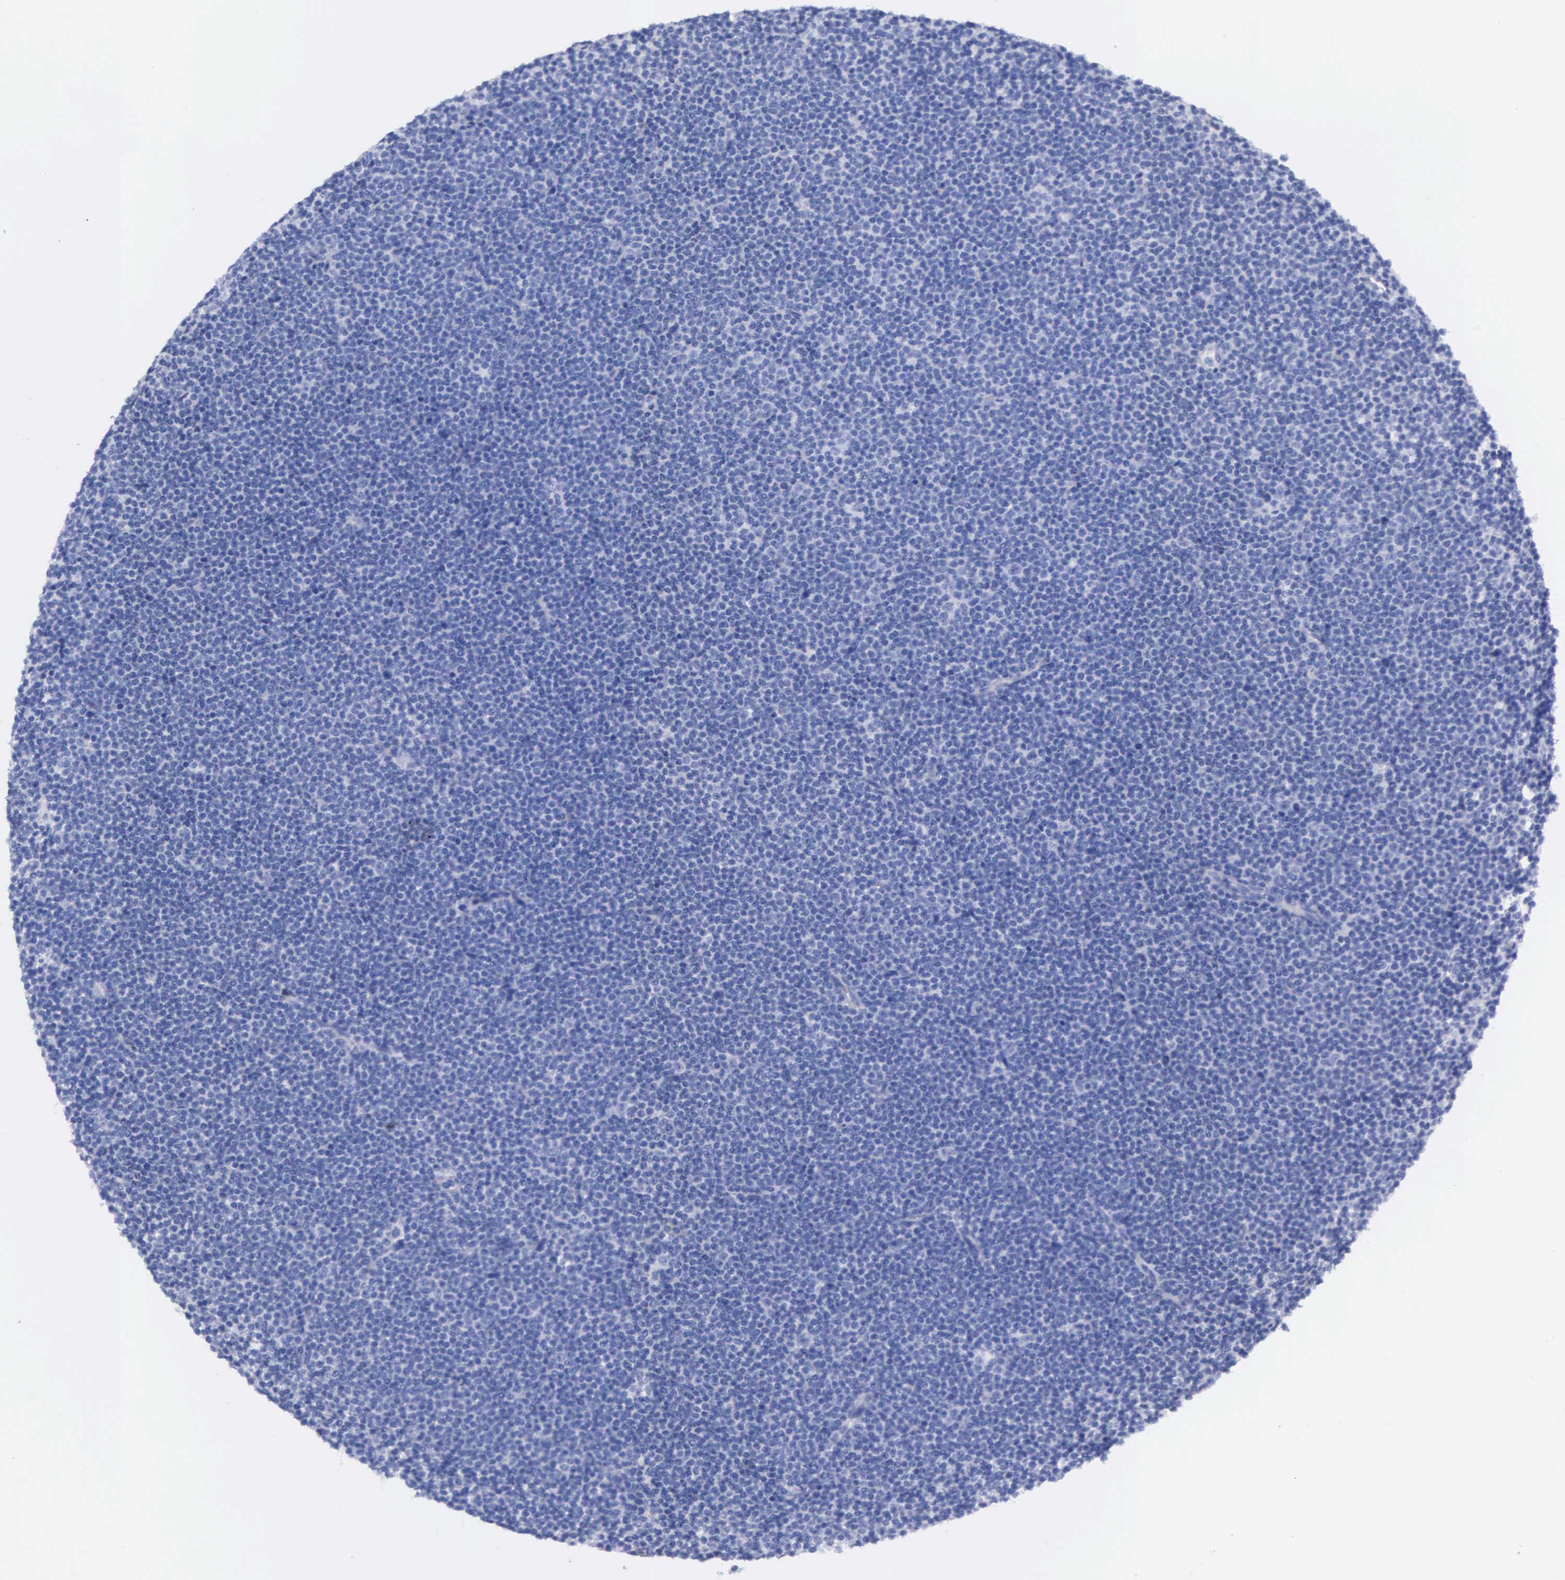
{"staining": {"intensity": "negative", "quantity": "none", "location": "none"}, "tissue": "lymphoma", "cell_type": "Tumor cells", "image_type": "cancer", "snomed": [{"axis": "morphology", "description": "Malignant lymphoma, non-Hodgkin's type, Low grade"}, {"axis": "topography", "description": "Lymph node"}], "caption": "This image is of lymphoma stained with immunohistochemistry to label a protein in brown with the nuclei are counter-stained blue. There is no positivity in tumor cells. (DAB (3,3'-diaminobenzidine) IHC, high magnification).", "gene": "CYP19A1", "patient": {"sex": "female", "age": 69}}